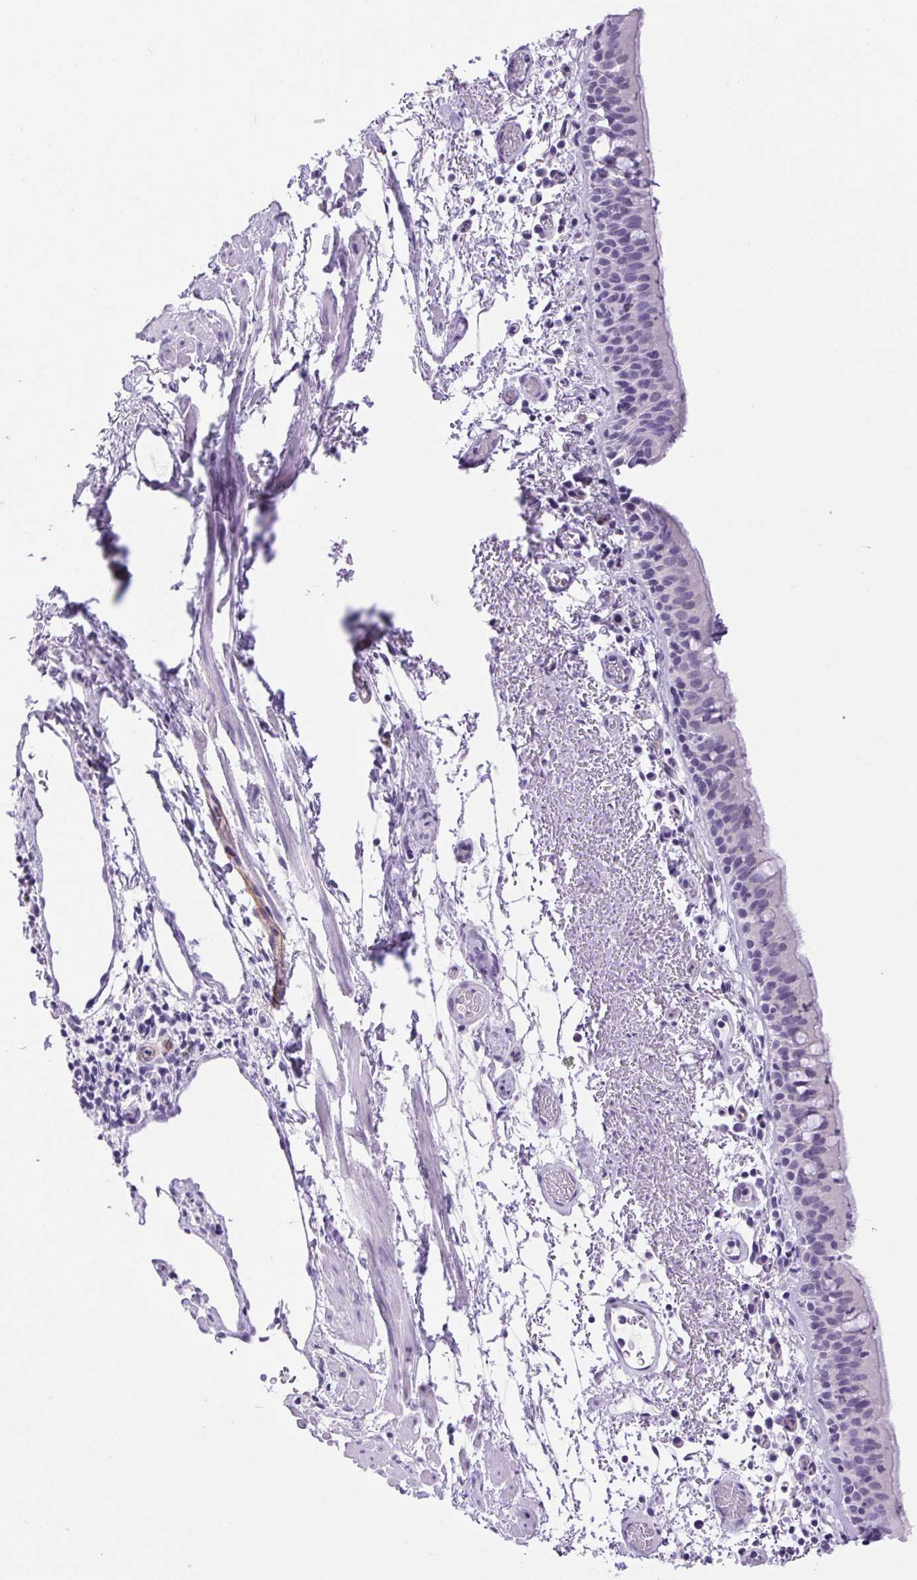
{"staining": {"intensity": "negative", "quantity": "none", "location": "none"}, "tissue": "bronchus", "cell_type": "Respiratory epithelial cells", "image_type": "normal", "snomed": [{"axis": "morphology", "description": "Normal tissue, NOS"}, {"axis": "morphology", "description": "Adenocarcinoma, NOS"}, {"axis": "topography", "description": "Bronchus"}], "caption": "Bronchus stained for a protein using IHC reveals no expression respiratory epithelial cells.", "gene": "ERP27", "patient": {"sex": "male", "age": 68}}